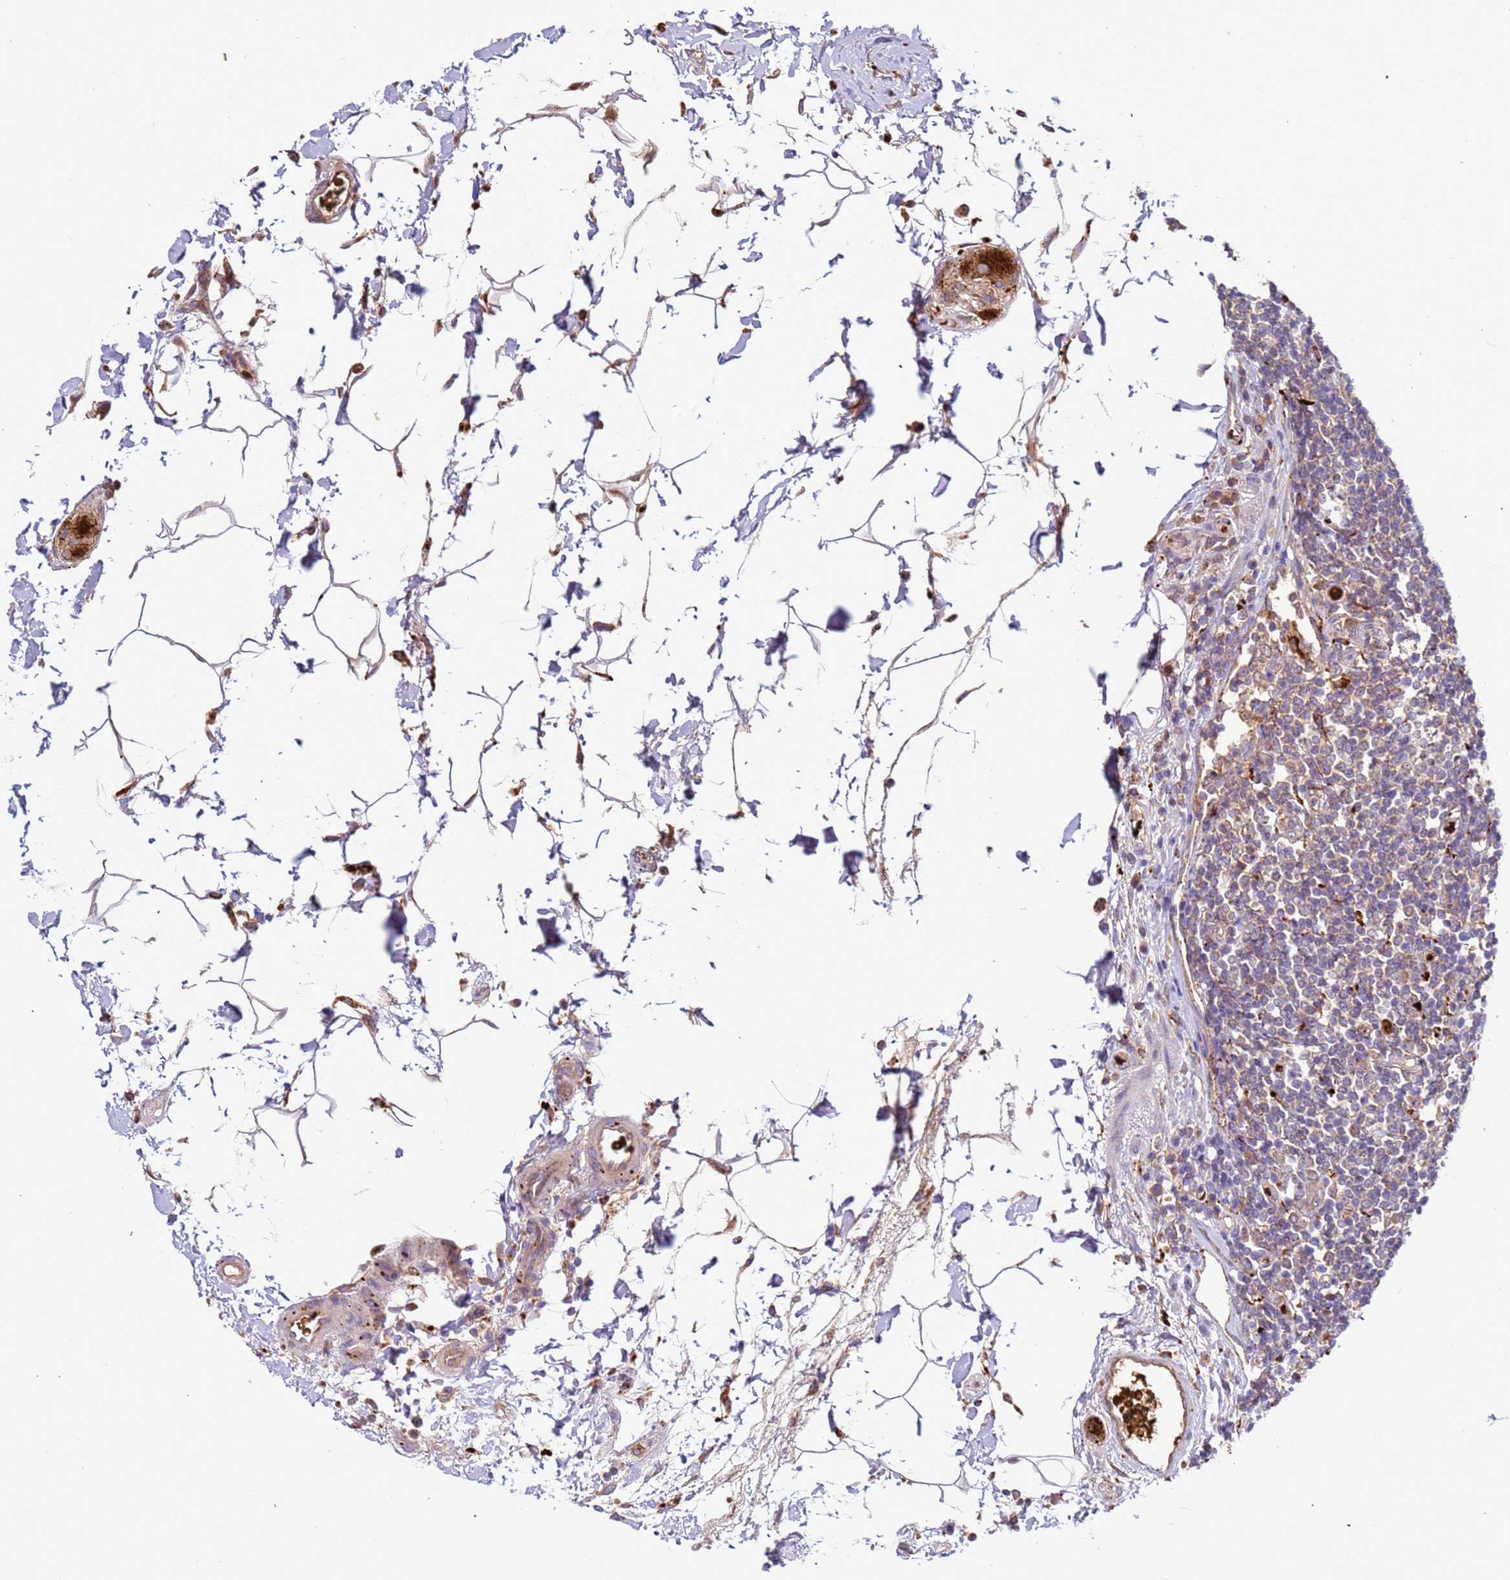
{"staining": {"intensity": "moderate", "quantity": ">75%", "location": "cytoplasmic/membranous"}, "tissue": "colon", "cell_type": "Endothelial cells", "image_type": "normal", "snomed": [{"axis": "morphology", "description": "Normal tissue, NOS"}, {"axis": "topography", "description": "Colon"}], "caption": "This image shows benign colon stained with IHC to label a protein in brown. The cytoplasmic/membranous of endothelial cells show moderate positivity for the protein. Nuclei are counter-stained blue.", "gene": "VPS36", "patient": {"sex": "female", "age": 79}}